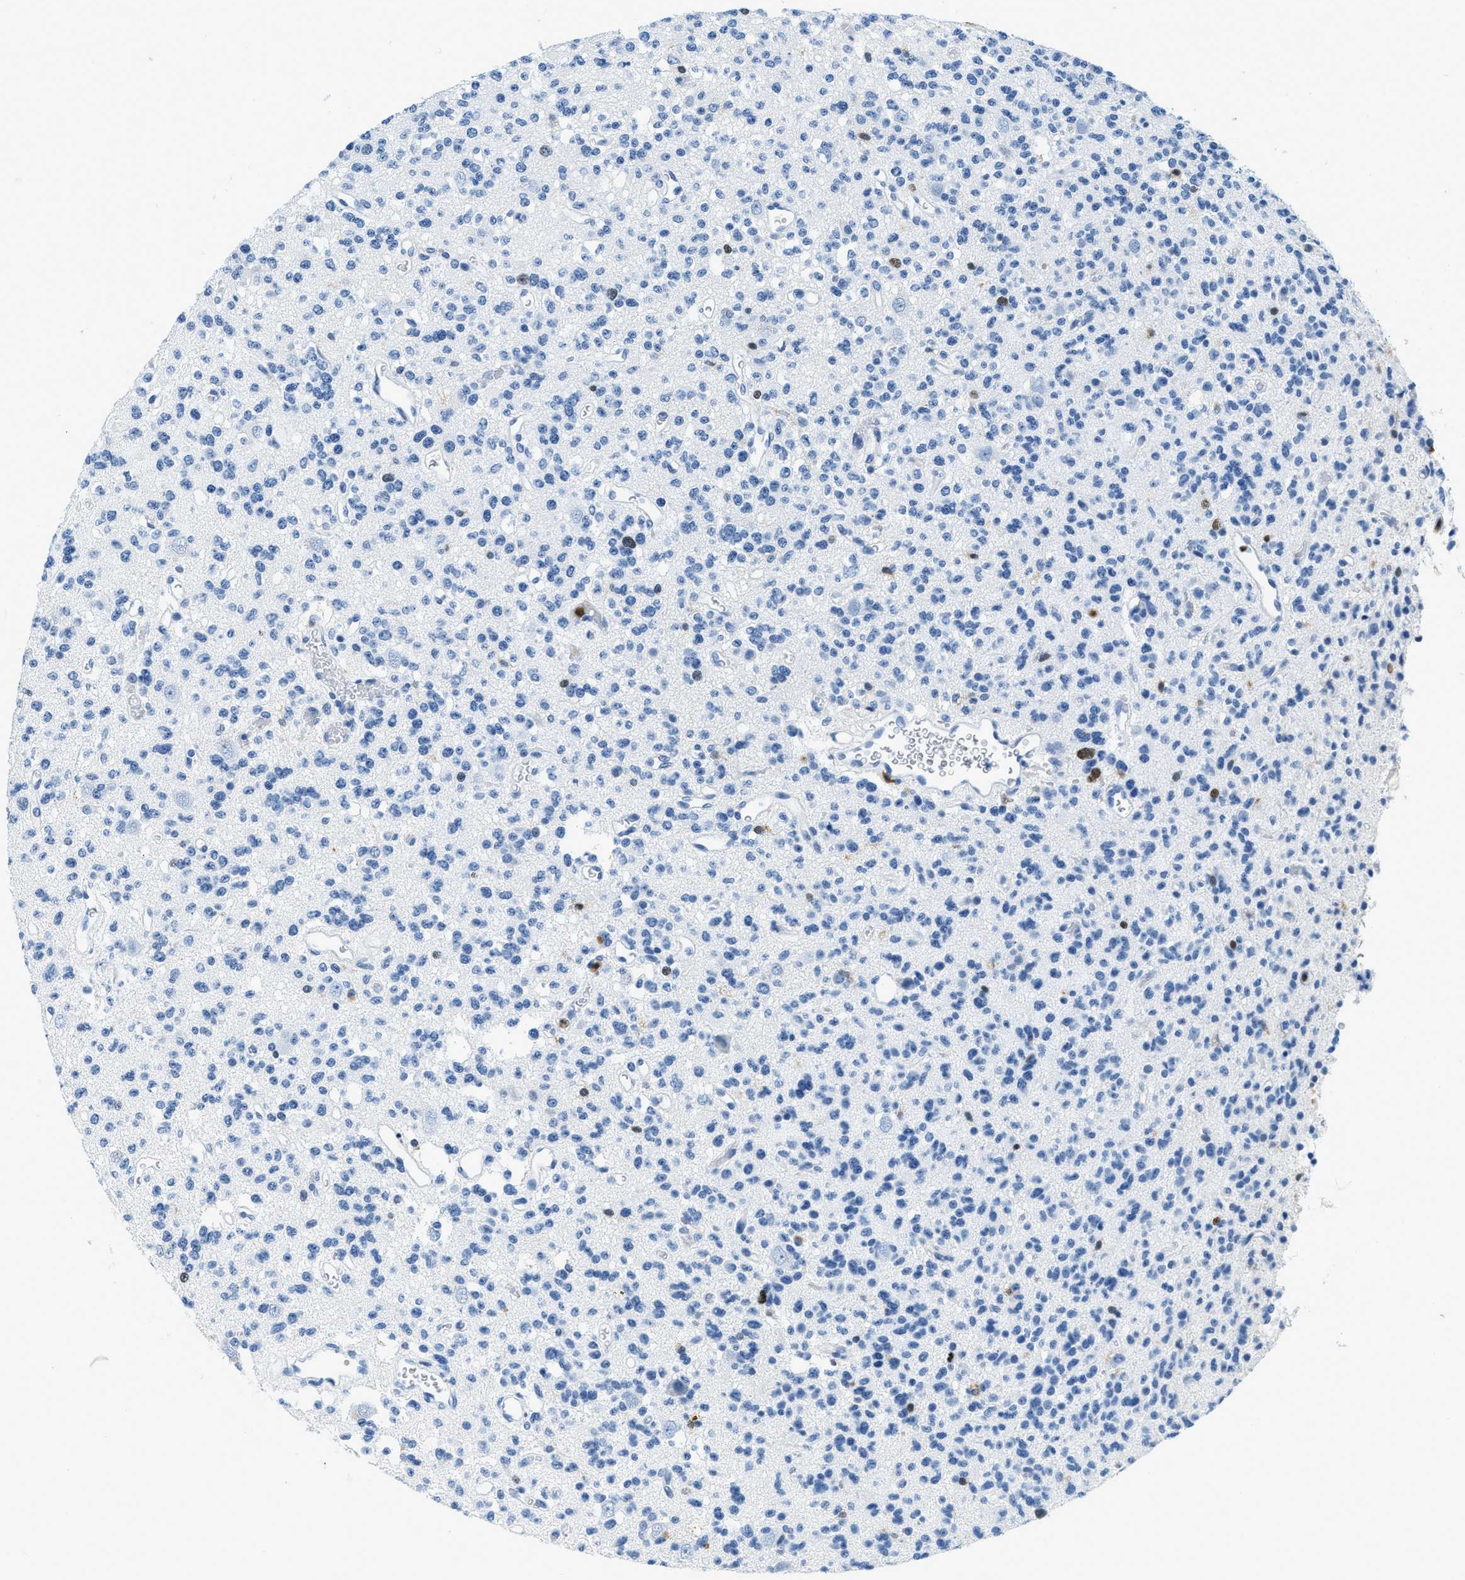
{"staining": {"intensity": "negative", "quantity": "none", "location": "none"}, "tissue": "glioma", "cell_type": "Tumor cells", "image_type": "cancer", "snomed": [{"axis": "morphology", "description": "Glioma, malignant, Low grade"}, {"axis": "topography", "description": "Brain"}], "caption": "DAB (3,3'-diaminobenzidine) immunohistochemical staining of glioma displays no significant staining in tumor cells.", "gene": "CAPG", "patient": {"sex": "male", "age": 38}}